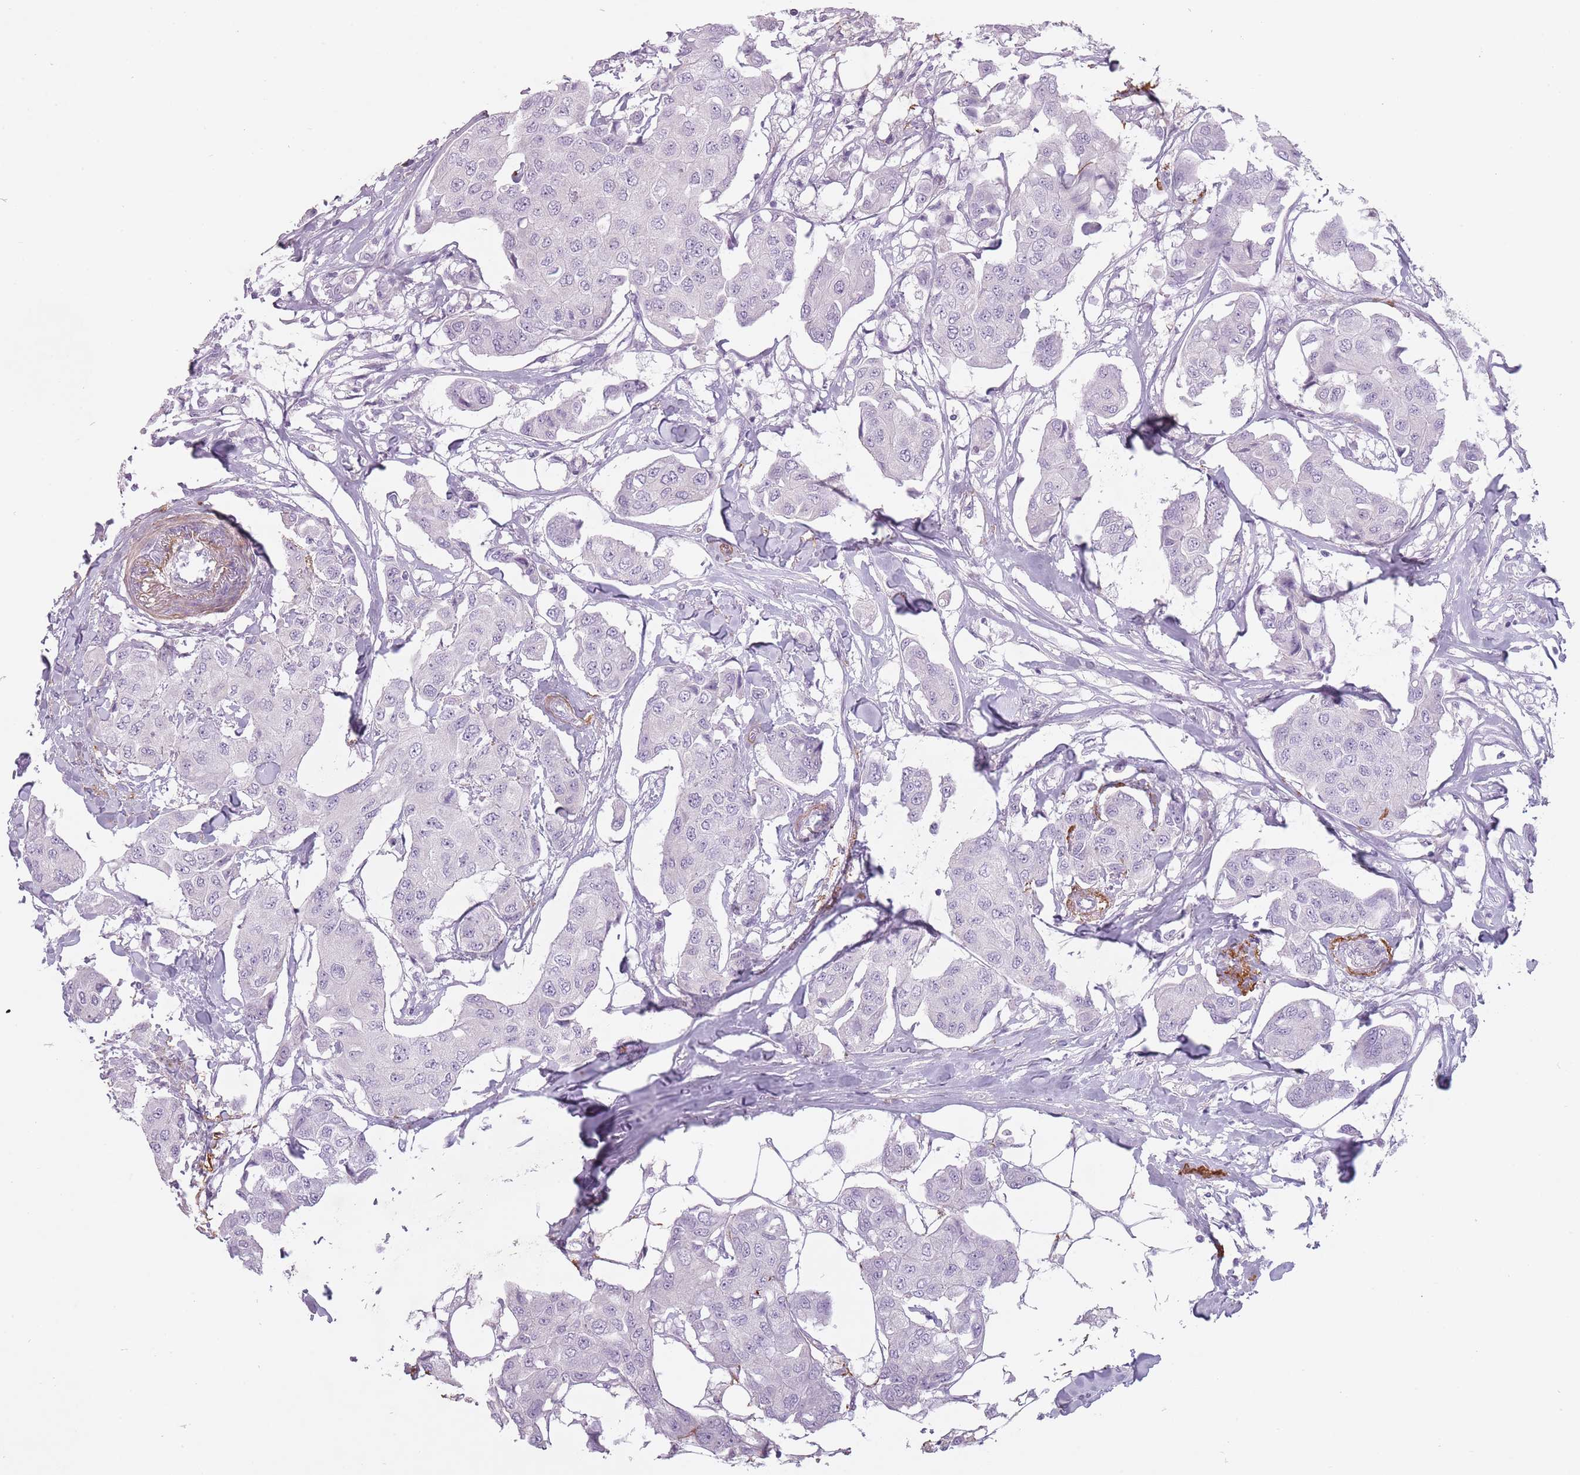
{"staining": {"intensity": "negative", "quantity": "none", "location": "none"}, "tissue": "breast cancer", "cell_type": "Tumor cells", "image_type": "cancer", "snomed": [{"axis": "morphology", "description": "Duct carcinoma"}, {"axis": "topography", "description": "Breast"}, {"axis": "topography", "description": "Lymph node"}], "caption": "Breast invasive ductal carcinoma was stained to show a protein in brown. There is no significant positivity in tumor cells.", "gene": "RFX4", "patient": {"sex": "female", "age": 80}}